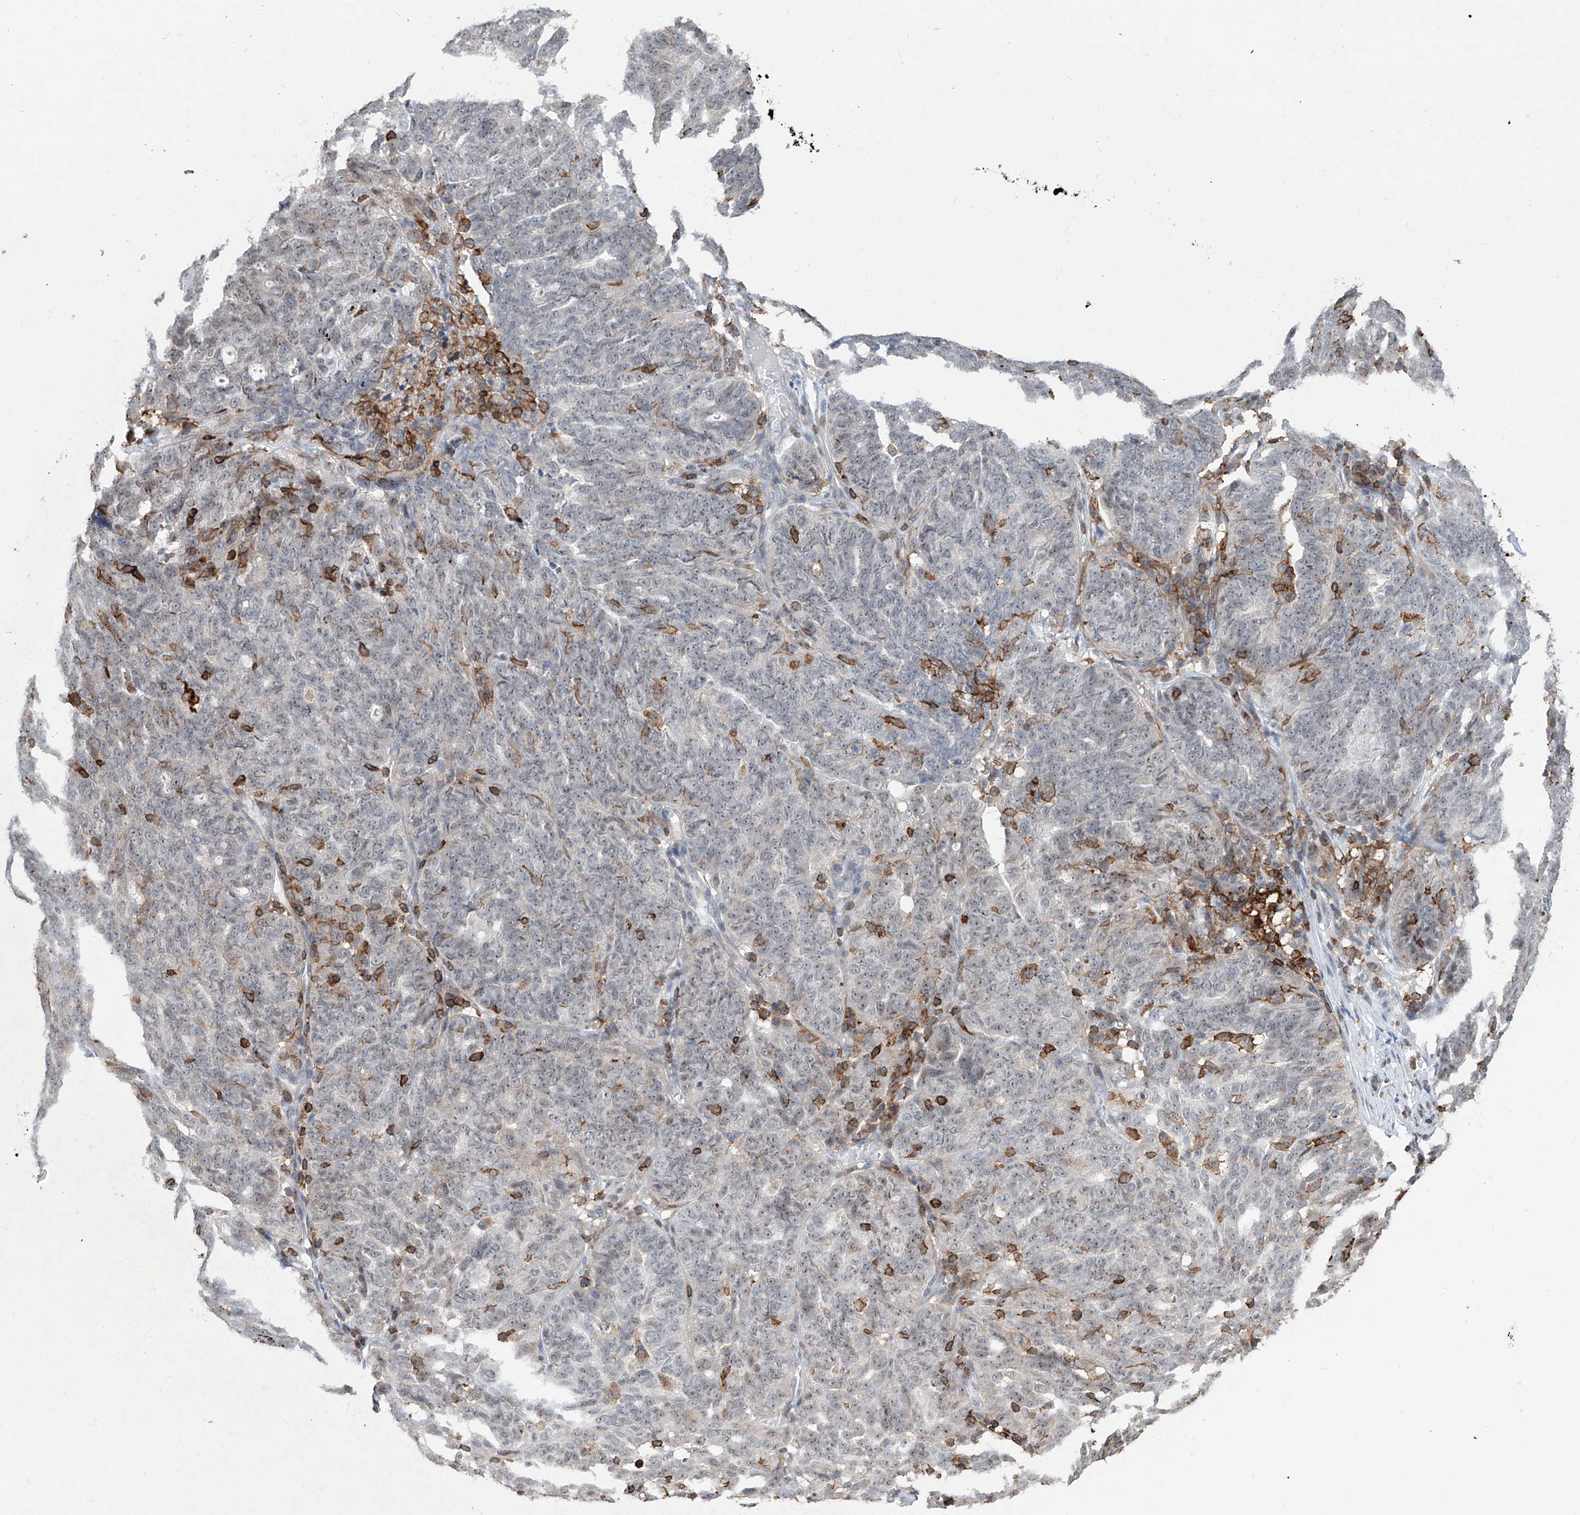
{"staining": {"intensity": "negative", "quantity": "none", "location": "none"}, "tissue": "ovarian cancer", "cell_type": "Tumor cells", "image_type": "cancer", "snomed": [{"axis": "morphology", "description": "Cystadenocarcinoma, serous, NOS"}, {"axis": "topography", "description": "Ovary"}], "caption": "Micrograph shows no protein positivity in tumor cells of ovarian cancer (serous cystadenocarcinoma) tissue.", "gene": "ZBTB48", "patient": {"sex": "female", "age": 59}}